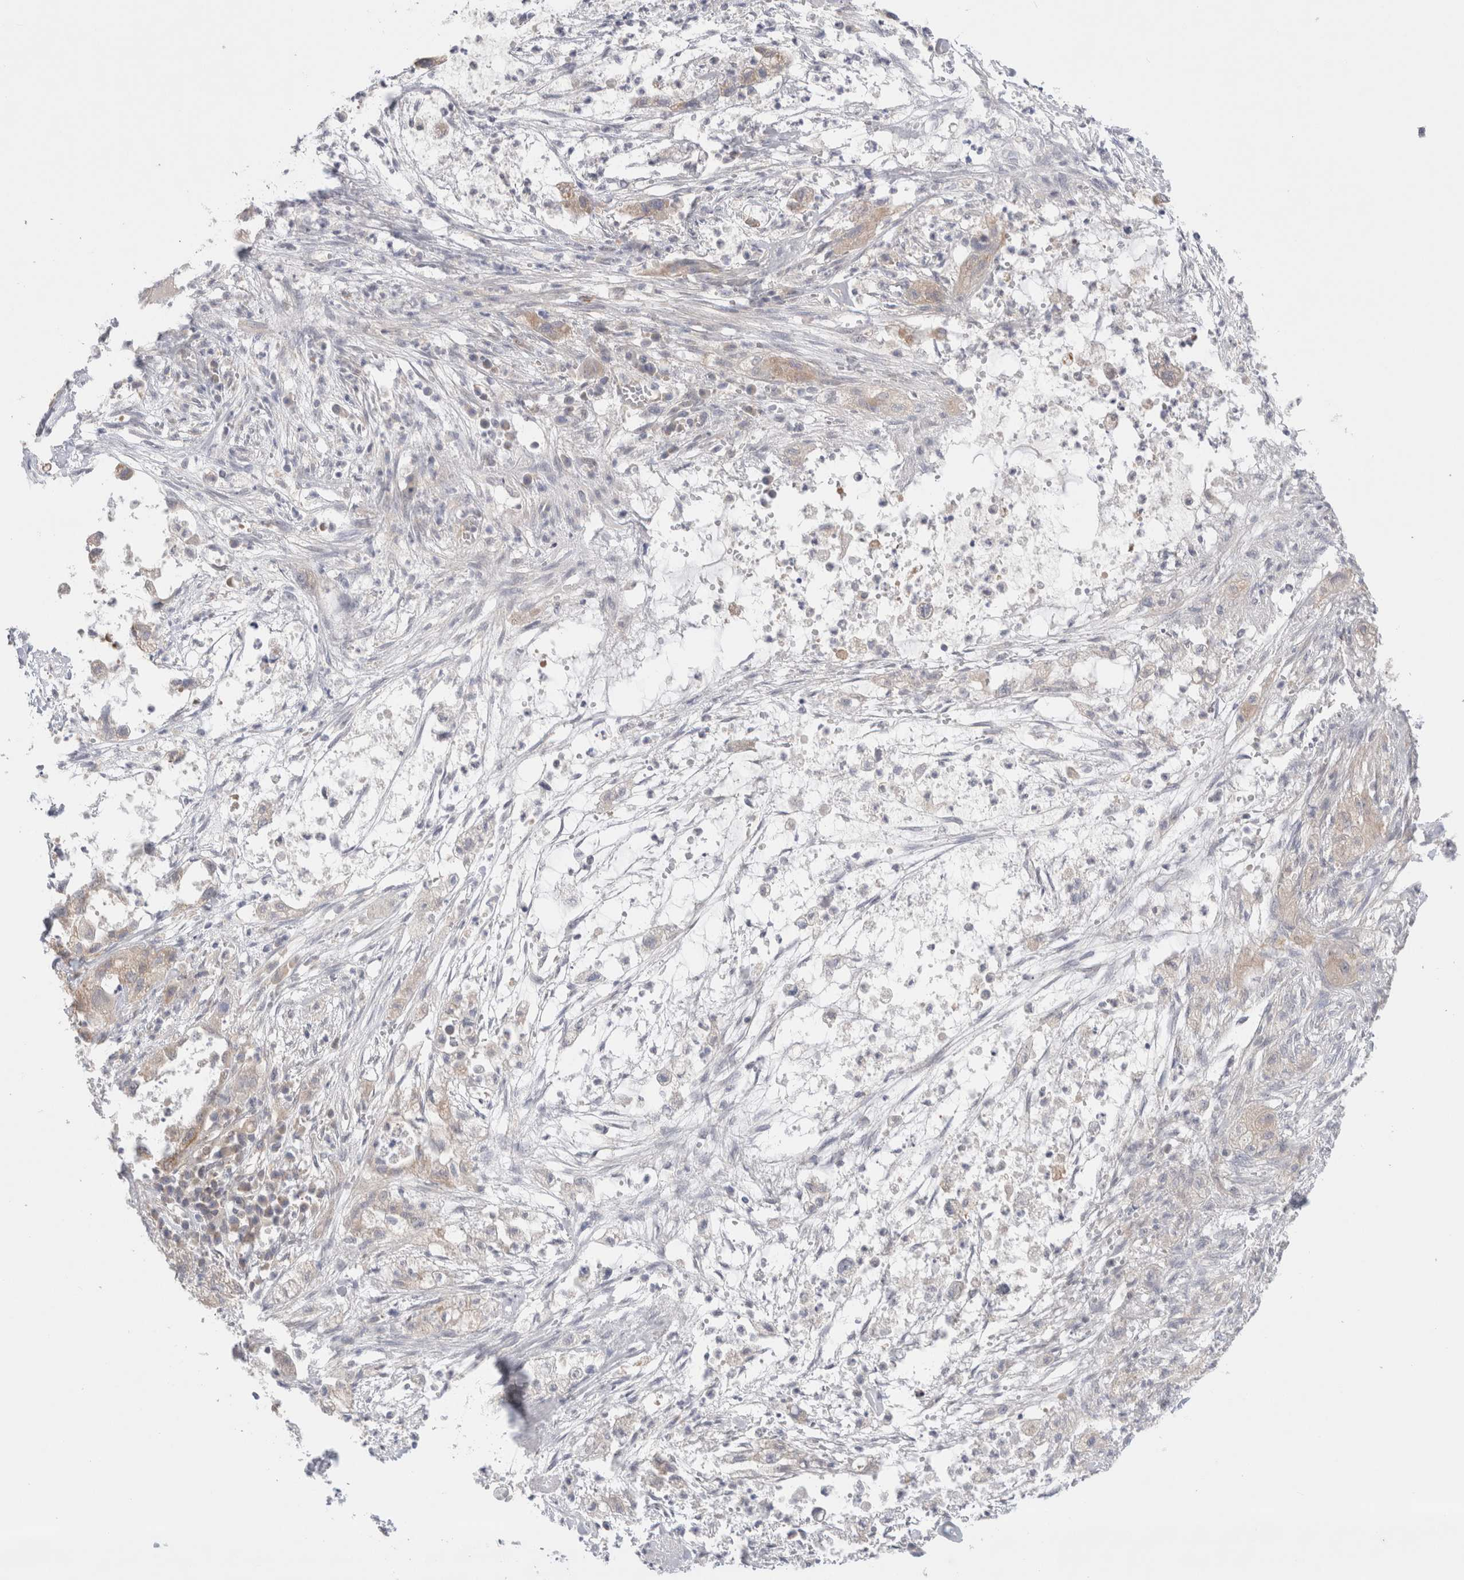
{"staining": {"intensity": "weak", "quantity": ">75%", "location": "cytoplasmic/membranous"}, "tissue": "pancreatic cancer", "cell_type": "Tumor cells", "image_type": "cancer", "snomed": [{"axis": "morphology", "description": "Adenocarcinoma, NOS"}, {"axis": "topography", "description": "Pancreas"}], "caption": "Immunohistochemistry (DAB) staining of human adenocarcinoma (pancreatic) shows weak cytoplasmic/membranous protein positivity in approximately >75% of tumor cells.", "gene": "NDOR1", "patient": {"sex": "female", "age": 78}}